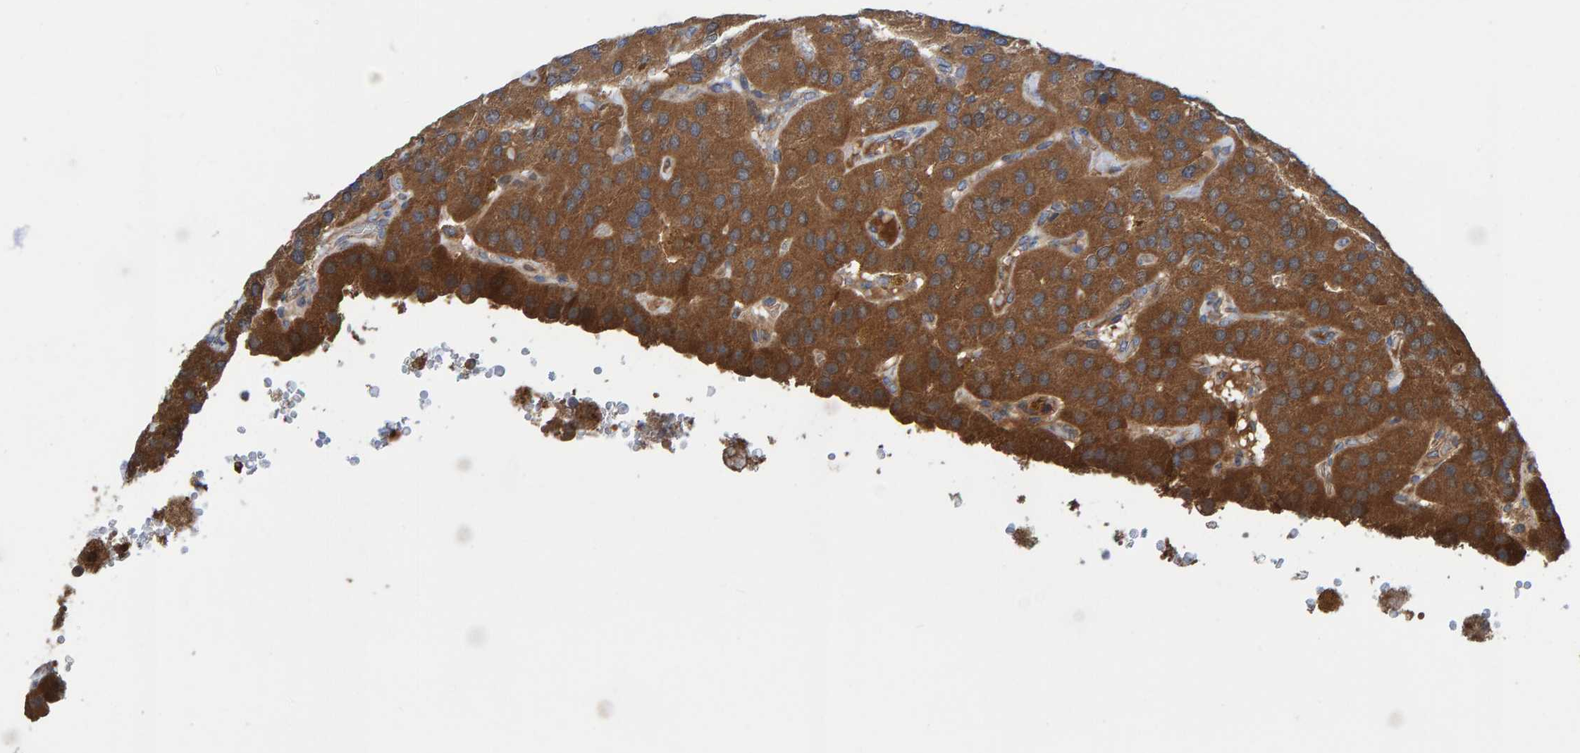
{"staining": {"intensity": "strong", "quantity": ">75%", "location": "cytoplasmic/membranous"}, "tissue": "parathyroid gland", "cell_type": "Glandular cells", "image_type": "normal", "snomed": [{"axis": "morphology", "description": "Normal tissue, NOS"}, {"axis": "morphology", "description": "Adenoma, NOS"}, {"axis": "topography", "description": "Parathyroid gland"}], "caption": "Human parathyroid gland stained with a brown dye displays strong cytoplasmic/membranous positive staining in approximately >75% of glandular cells.", "gene": "KIAA0753", "patient": {"sex": "female", "age": 86}}